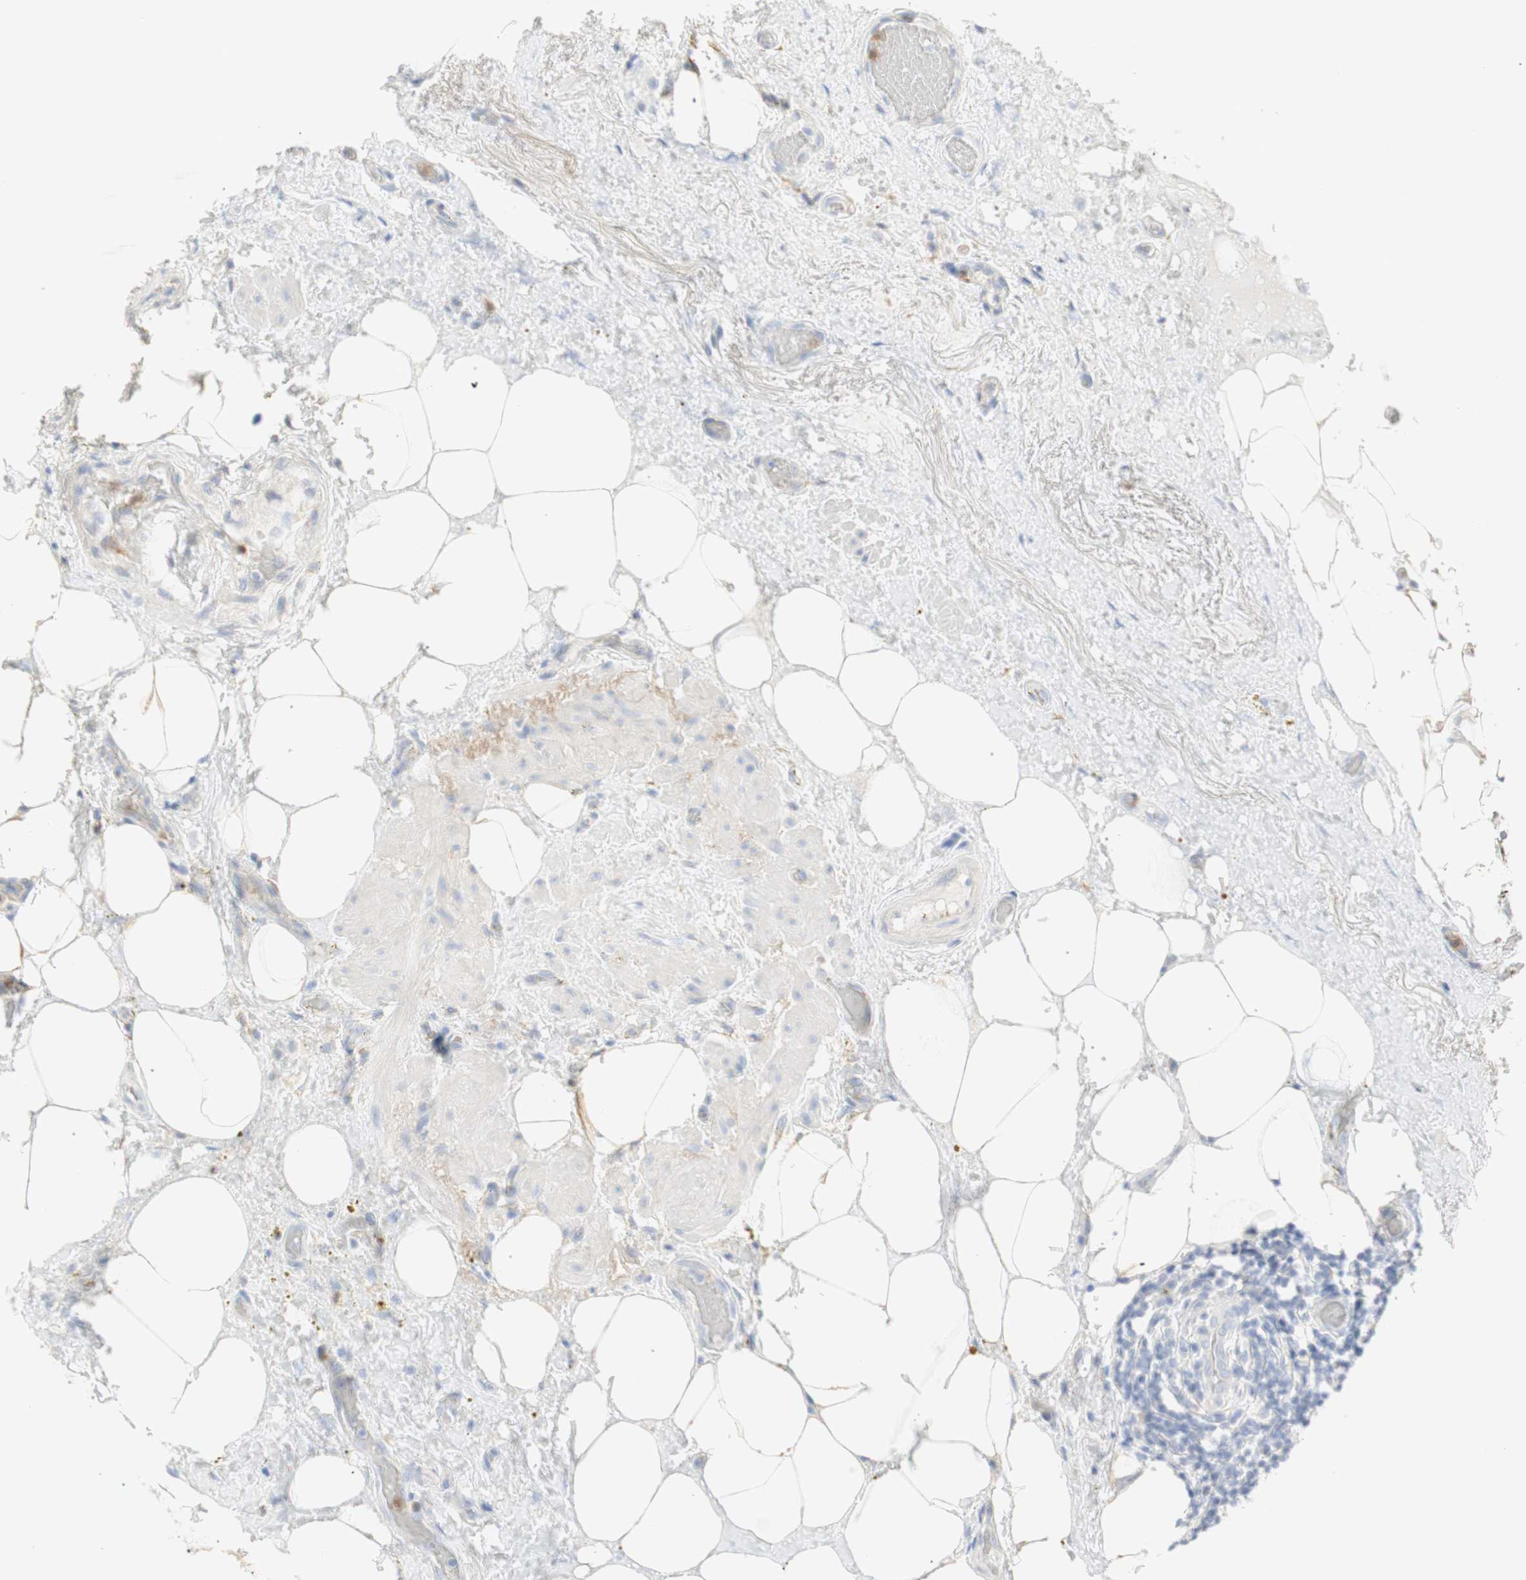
{"staining": {"intensity": "negative", "quantity": "none", "location": "none"}, "tissue": "thyroid cancer", "cell_type": "Tumor cells", "image_type": "cancer", "snomed": [{"axis": "morphology", "description": "Papillary adenocarcinoma, NOS"}, {"axis": "topography", "description": "Thyroid gland"}], "caption": "The histopathology image exhibits no staining of tumor cells in thyroid cancer. Nuclei are stained in blue.", "gene": "B4GALNT3", "patient": {"sex": "male", "age": 77}}